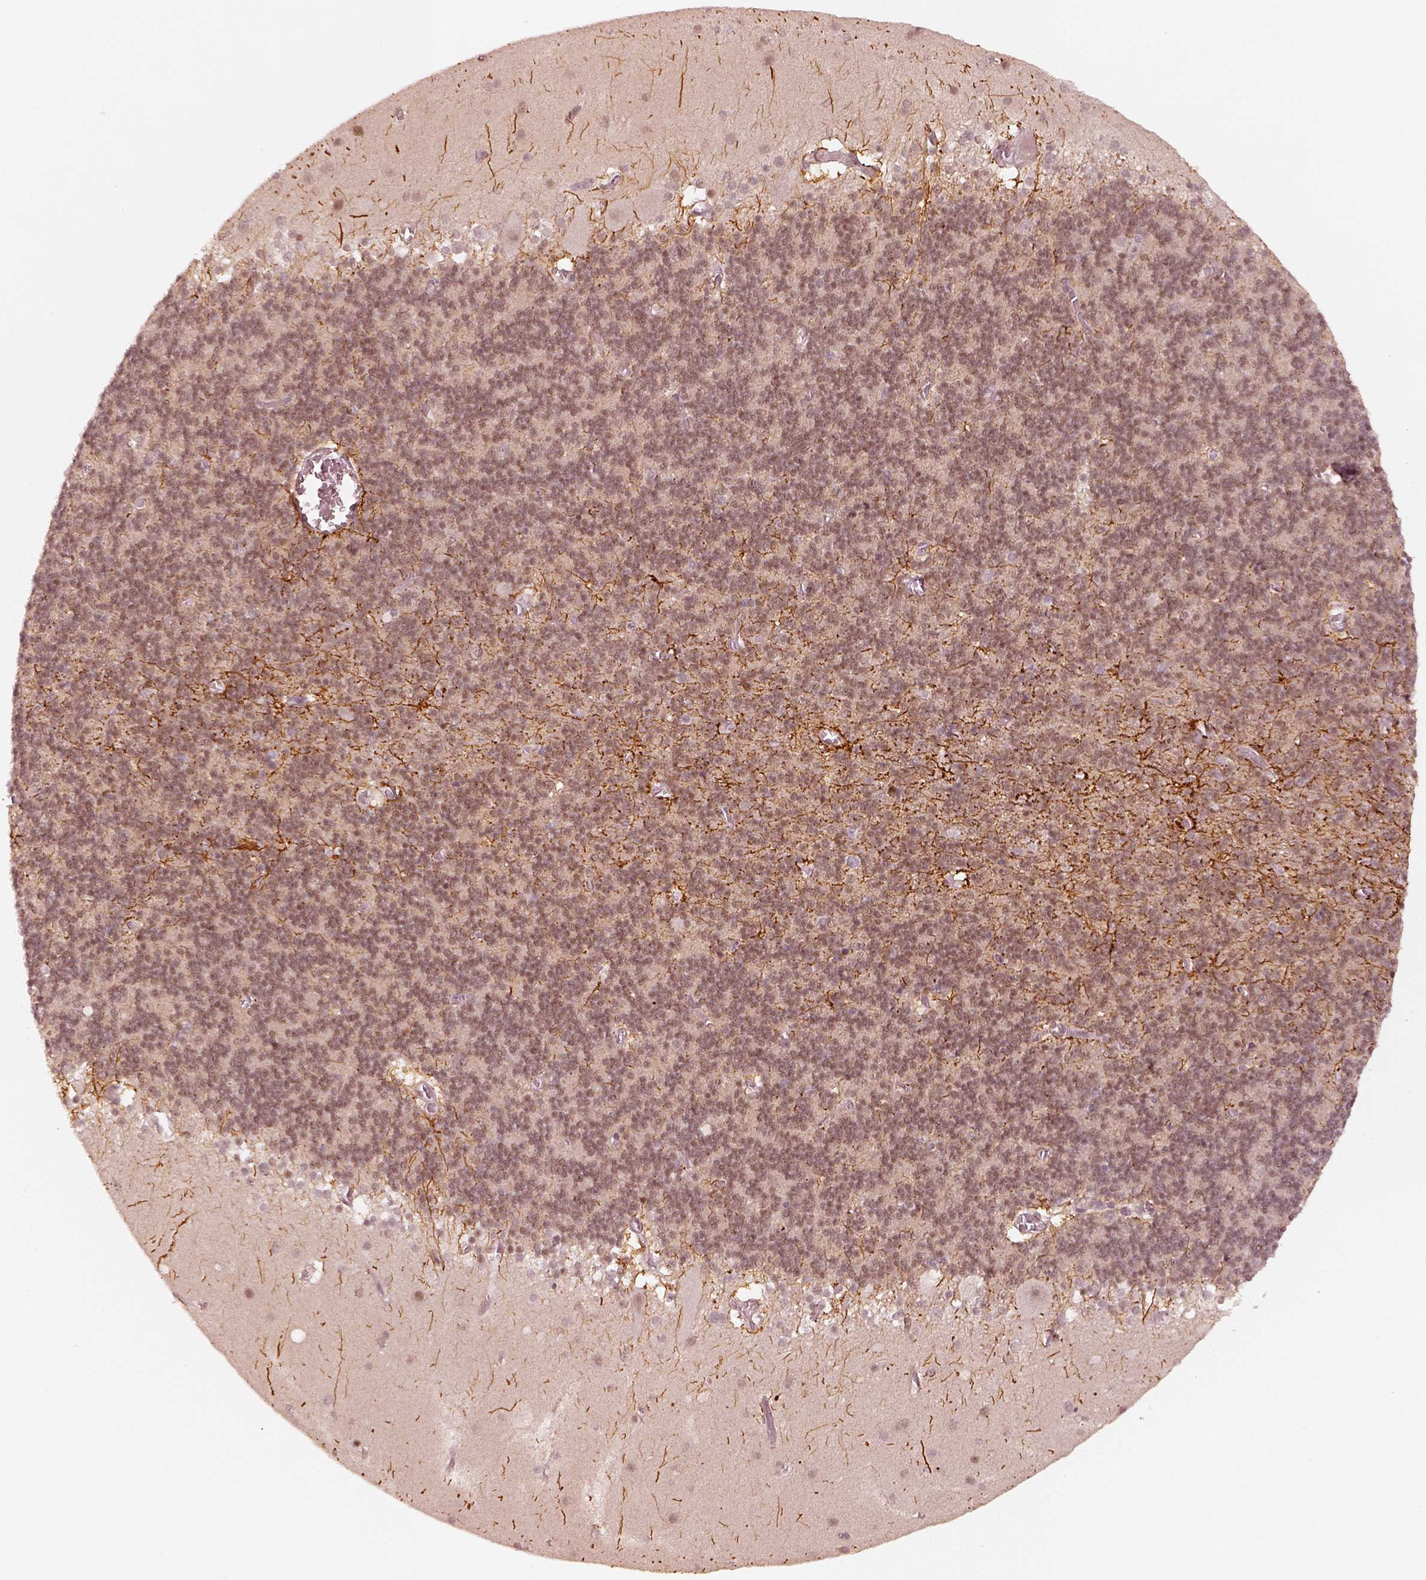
{"staining": {"intensity": "negative", "quantity": "none", "location": "none"}, "tissue": "cerebellum", "cell_type": "Cells in granular layer", "image_type": "normal", "snomed": [{"axis": "morphology", "description": "Normal tissue, NOS"}, {"axis": "topography", "description": "Cerebellum"}], "caption": "Immunohistochemistry micrograph of unremarkable cerebellum: human cerebellum stained with DAB (3,3'-diaminobenzidine) shows no significant protein staining in cells in granular layer. The staining was performed using DAB to visualize the protein expression in brown, while the nuclei were stained in blue with hematoxylin (Magnification: 20x).", "gene": "GMEB2", "patient": {"sex": "male", "age": 70}}